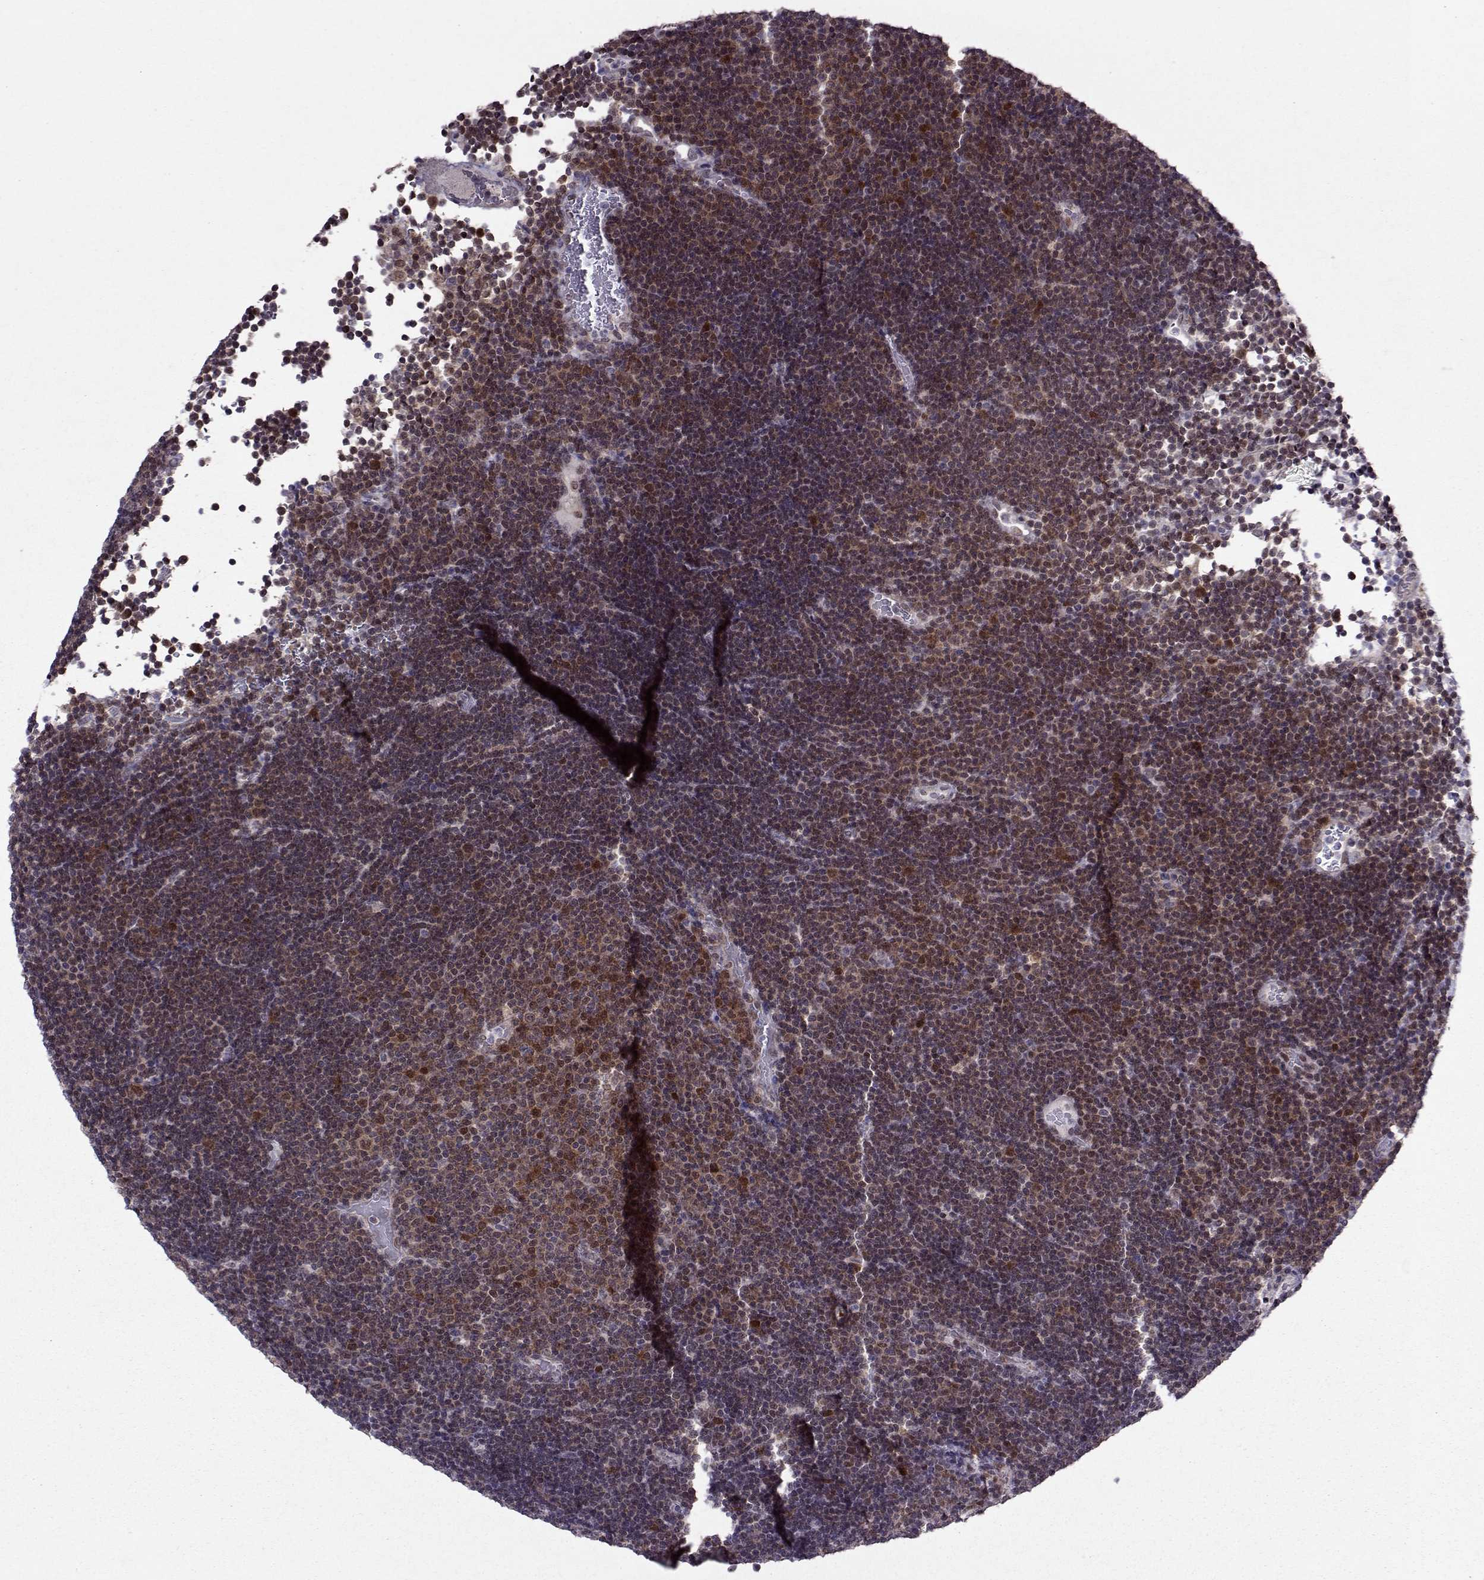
{"staining": {"intensity": "moderate", "quantity": "<25%", "location": "cytoplasmic/membranous,nuclear"}, "tissue": "lymphoma", "cell_type": "Tumor cells", "image_type": "cancer", "snomed": [{"axis": "morphology", "description": "Malignant lymphoma, non-Hodgkin's type, Low grade"}, {"axis": "topography", "description": "Brain"}], "caption": "A brown stain shows moderate cytoplasmic/membranous and nuclear positivity of a protein in human malignant lymphoma, non-Hodgkin's type (low-grade) tumor cells. (Stains: DAB (3,3'-diaminobenzidine) in brown, nuclei in blue, Microscopy: brightfield microscopy at high magnification).", "gene": "CDK4", "patient": {"sex": "female", "age": 66}}